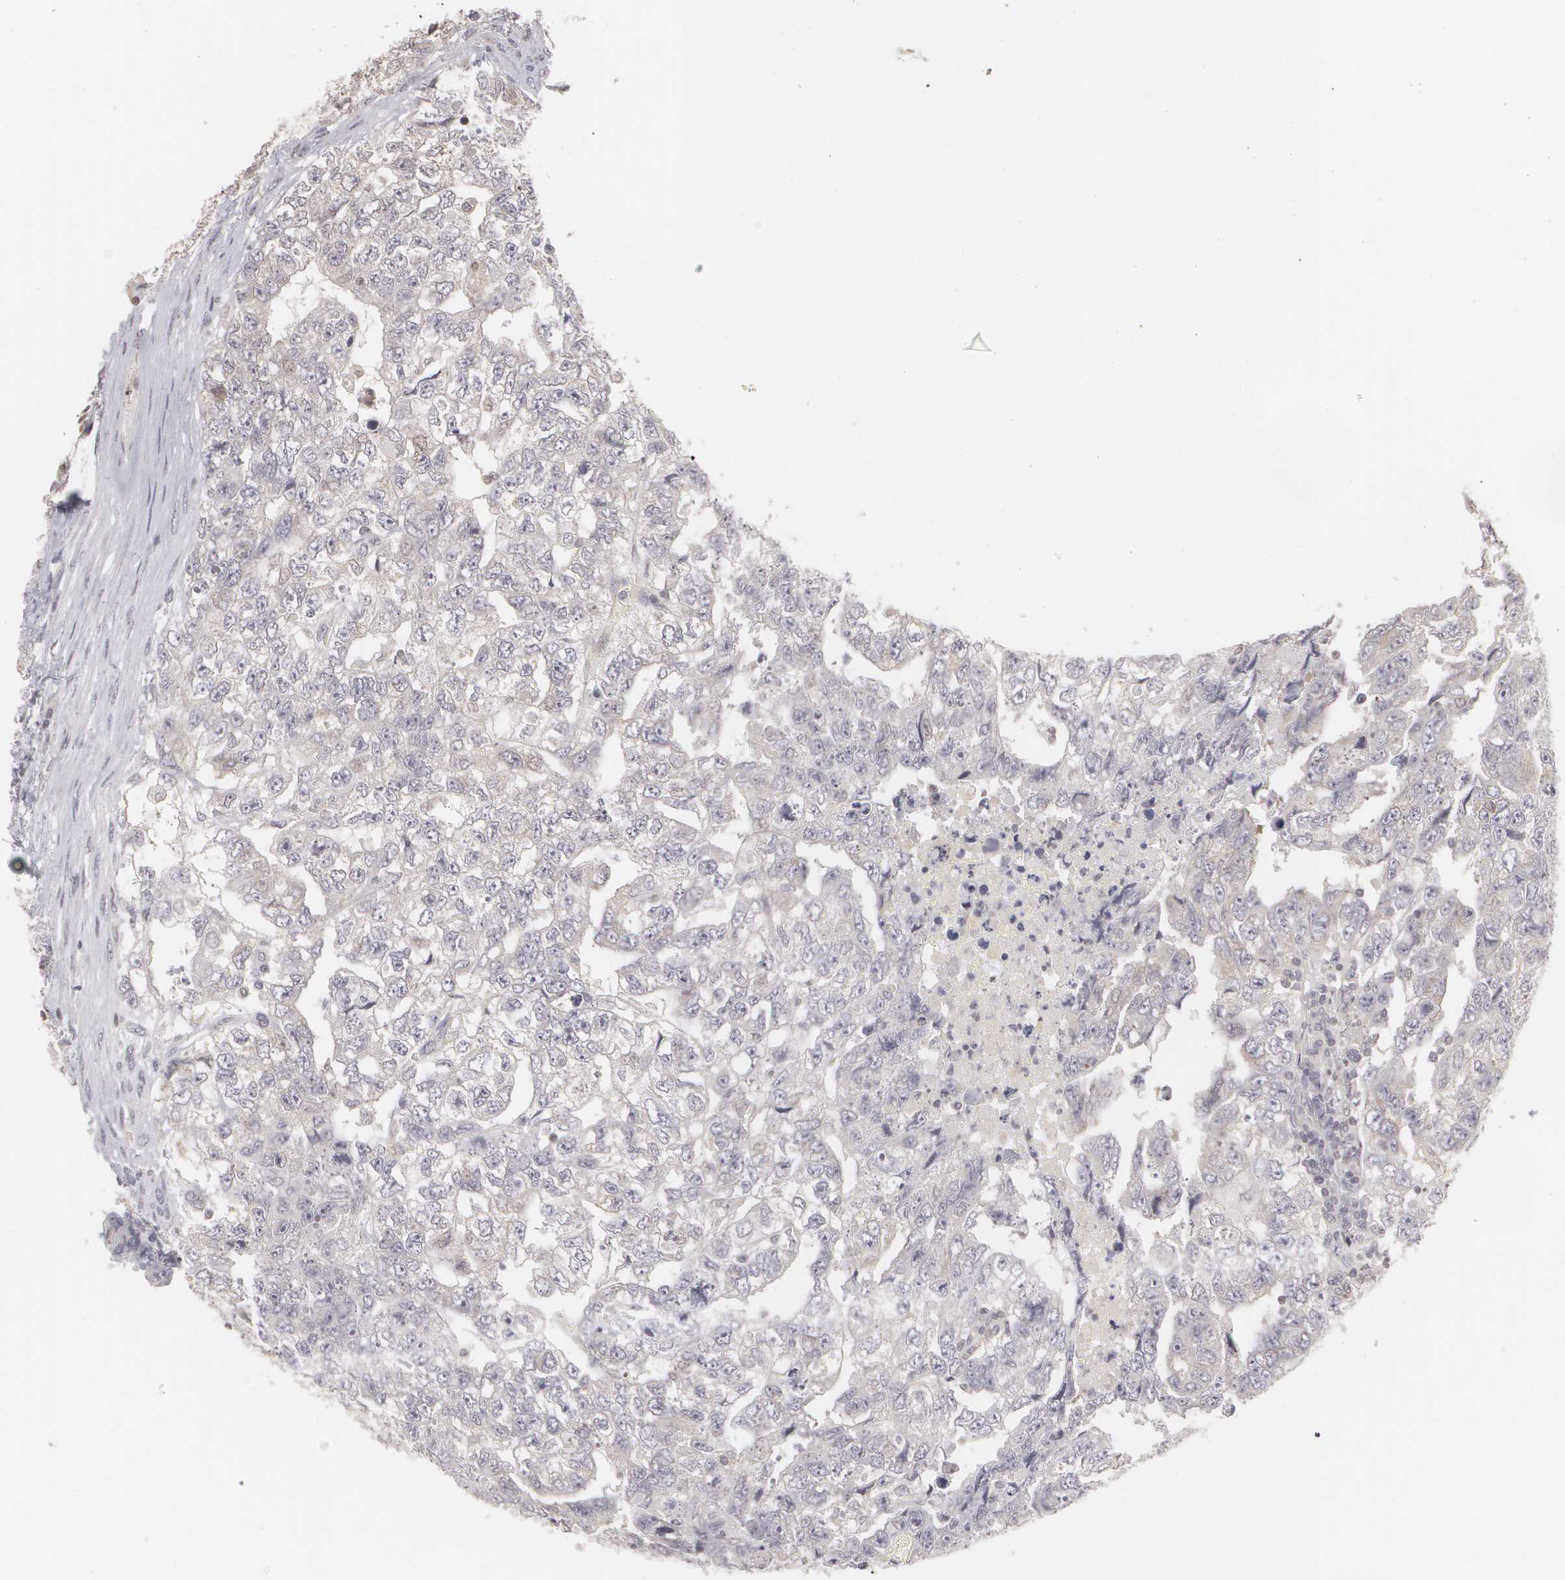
{"staining": {"intensity": "negative", "quantity": "none", "location": "none"}, "tissue": "testis cancer", "cell_type": "Tumor cells", "image_type": "cancer", "snomed": [{"axis": "morphology", "description": "Carcinoma, Embryonal, NOS"}, {"axis": "topography", "description": "Testis"}], "caption": "Human testis cancer stained for a protein using IHC reveals no staining in tumor cells.", "gene": "CLDN2", "patient": {"sex": "male", "age": 36}}